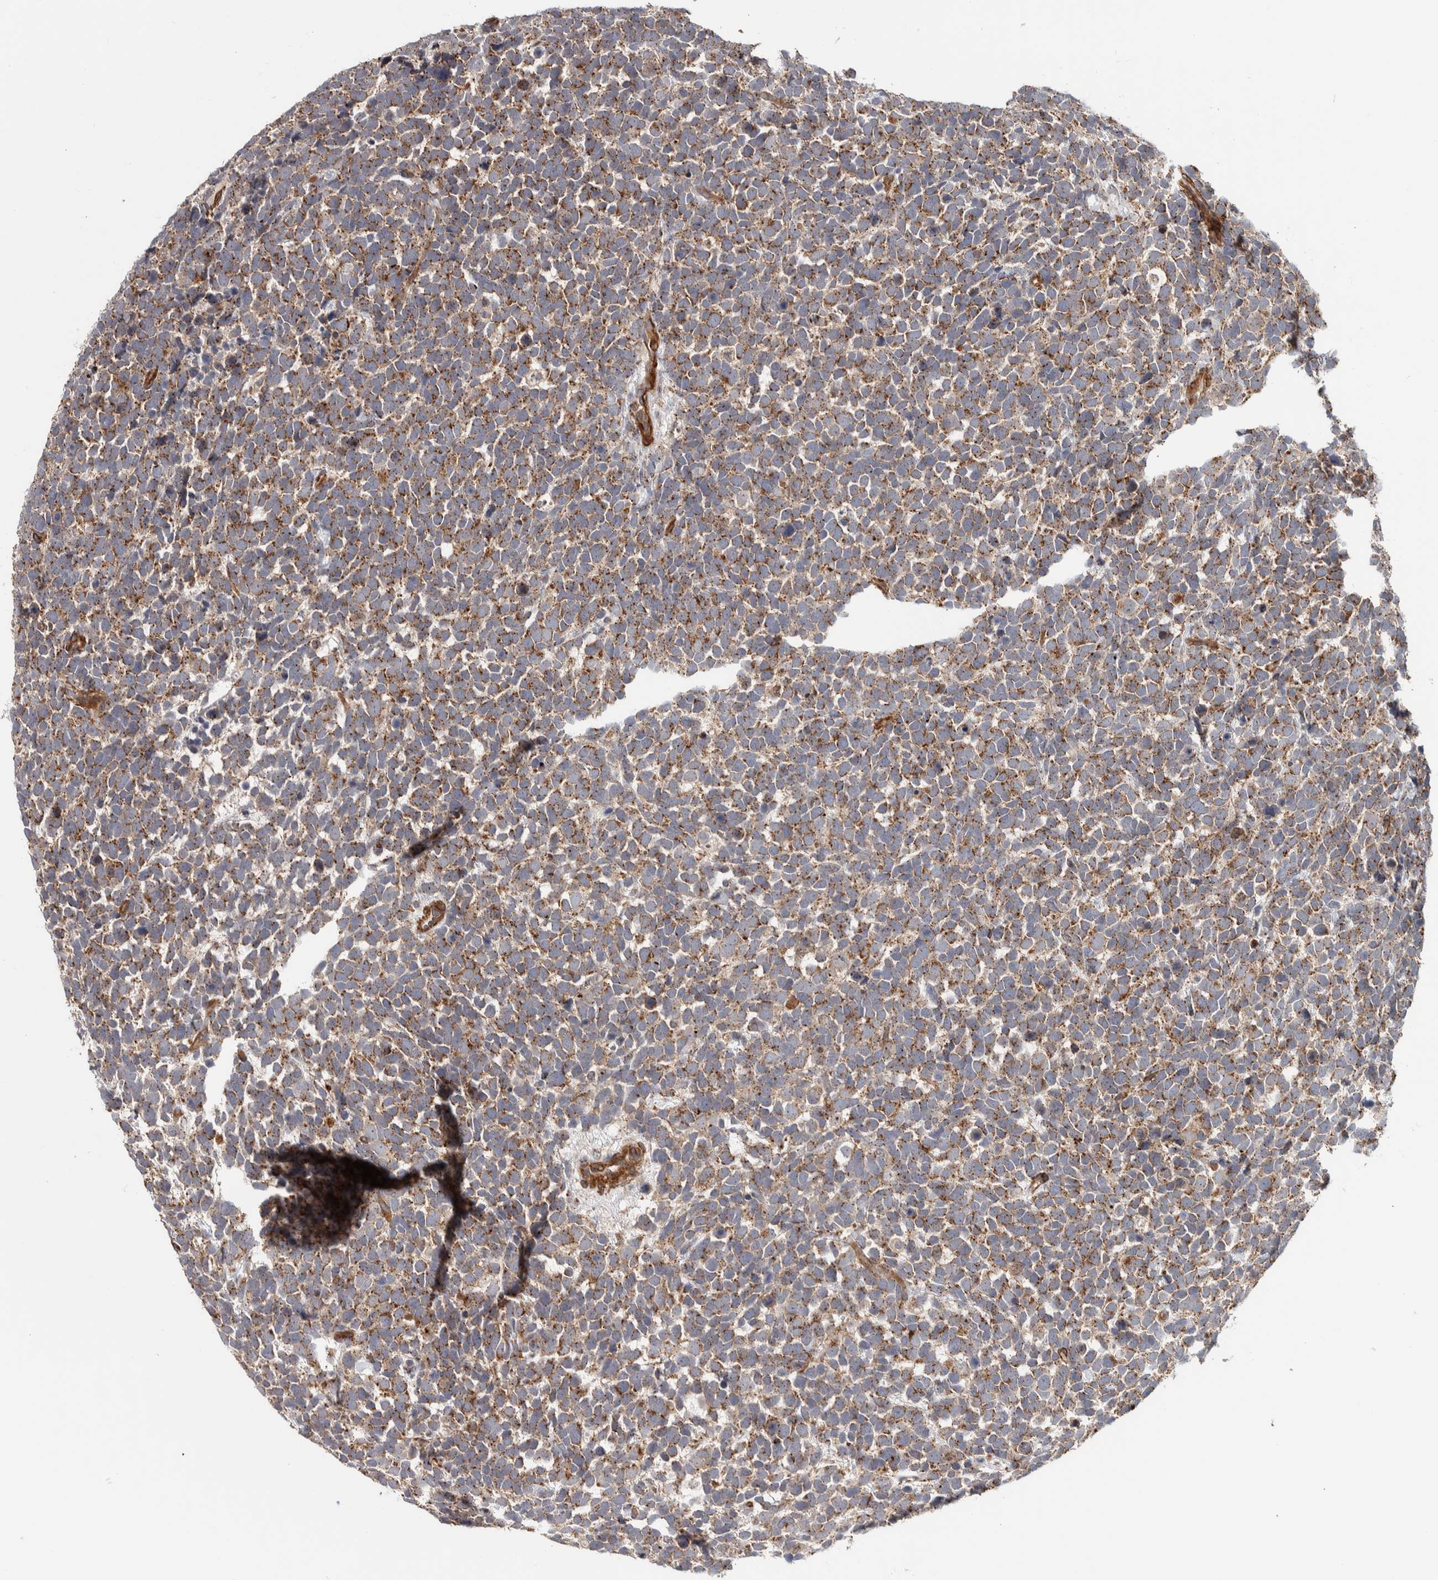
{"staining": {"intensity": "moderate", "quantity": ">75%", "location": "cytoplasmic/membranous"}, "tissue": "urothelial cancer", "cell_type": "Tumor cells", "image_type": "cancer", "snomed": [{"axis": "morphology", "description": "Urothelial carcinoma, High grade"}, {"axis": "topography", "description": "Urinary bladder"}], "caption": "Protein expression analysis of human urothelial carcinoma (high-grade) reveals moderate cytoplasmic/membranous expression in about >75% of tumor cells.", "gene": "CHMP4C", "patient": {"sex": "female", "age": 82}}